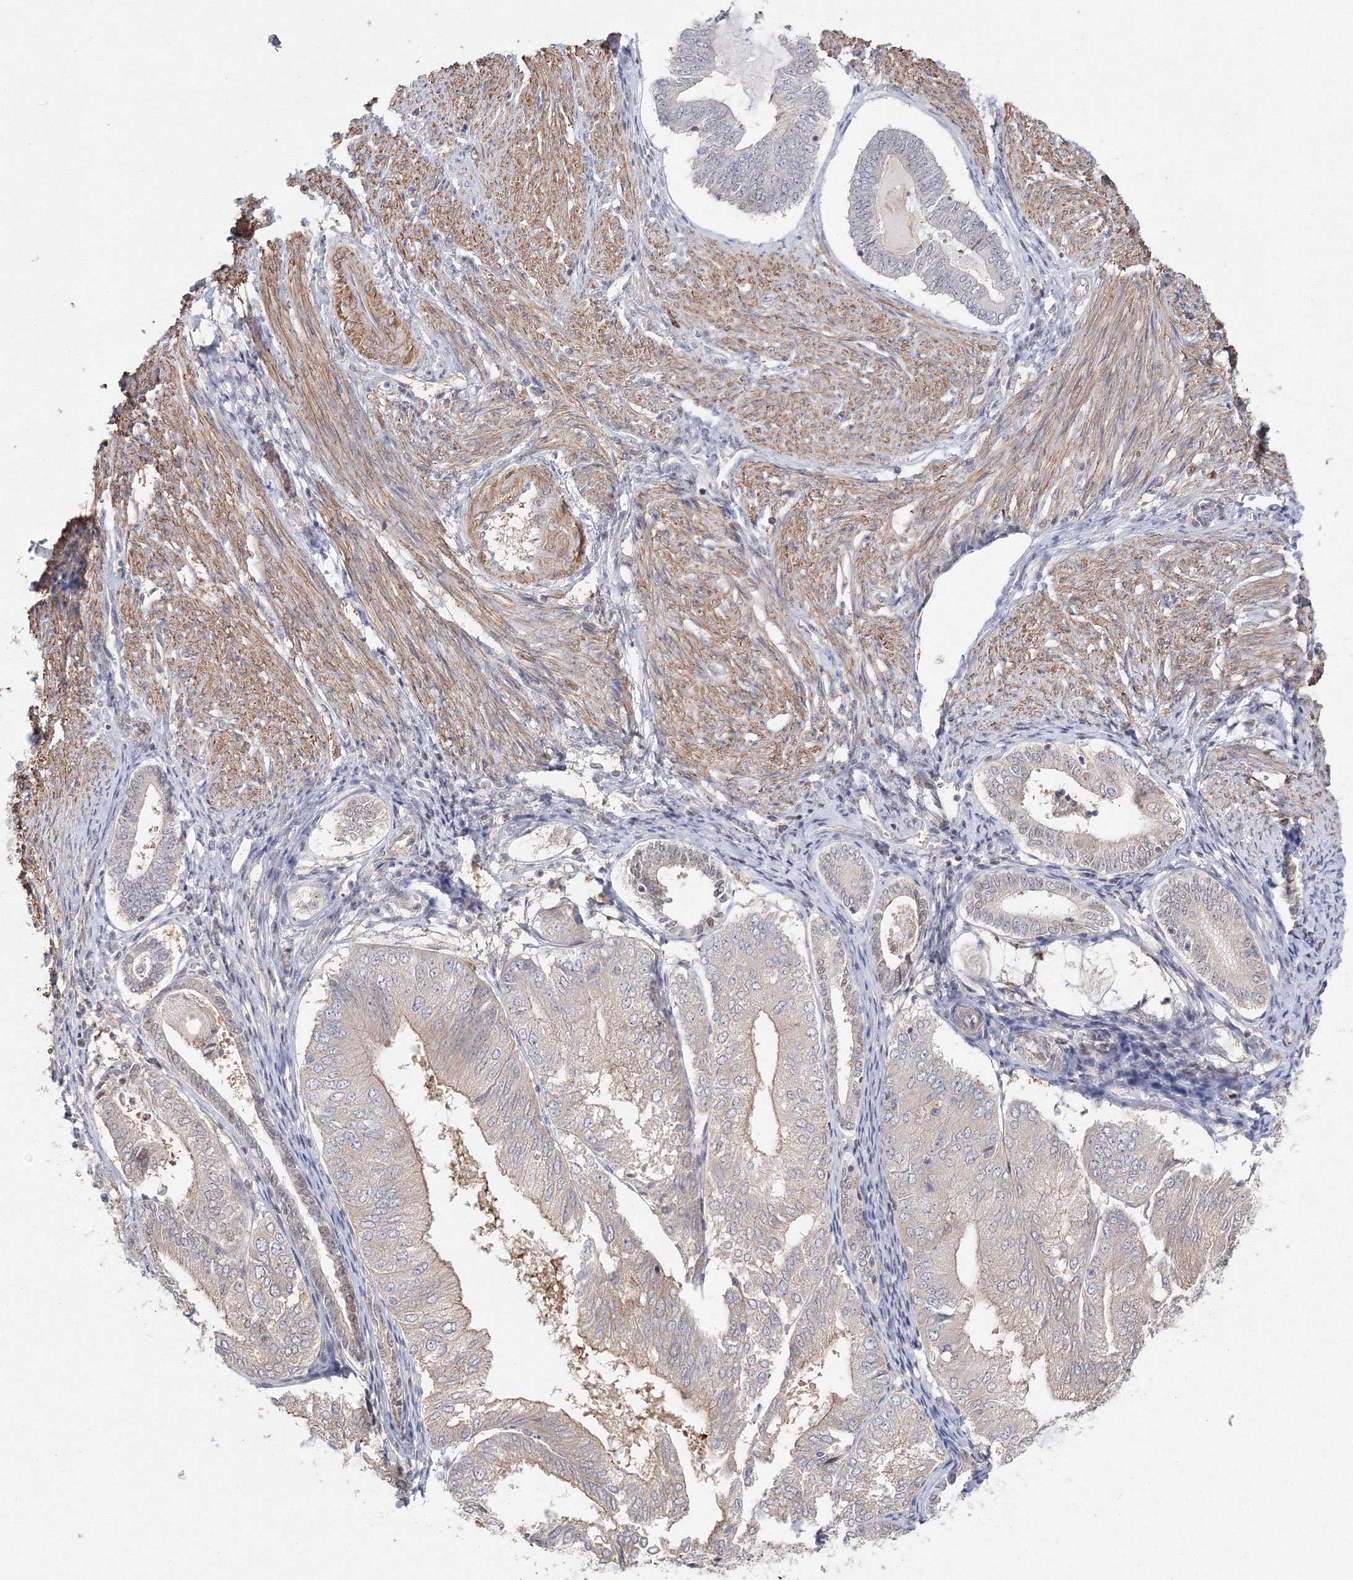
{"staining": {"intensity": "weak", "quantity": "<25%", "location": "cytoplasmic/membranous,nuclear"}, "tissue": "endometrial cancer", "cell_type": "Tumor cells", "image_type": "cancer", "snomed": [{"axis": "morphology", "description": "Adenocarcinoma, NOS"}, {"axis": "topography", "description": "Endometrium"}], "caption": "This is an immunohistochemistry photomicrograph of endometrial cancer (adenocarcinoma). There is no positivity in tumor cells.", "gene": "ARHGAP21", "patient": {"sex": "female", "age": 81}}